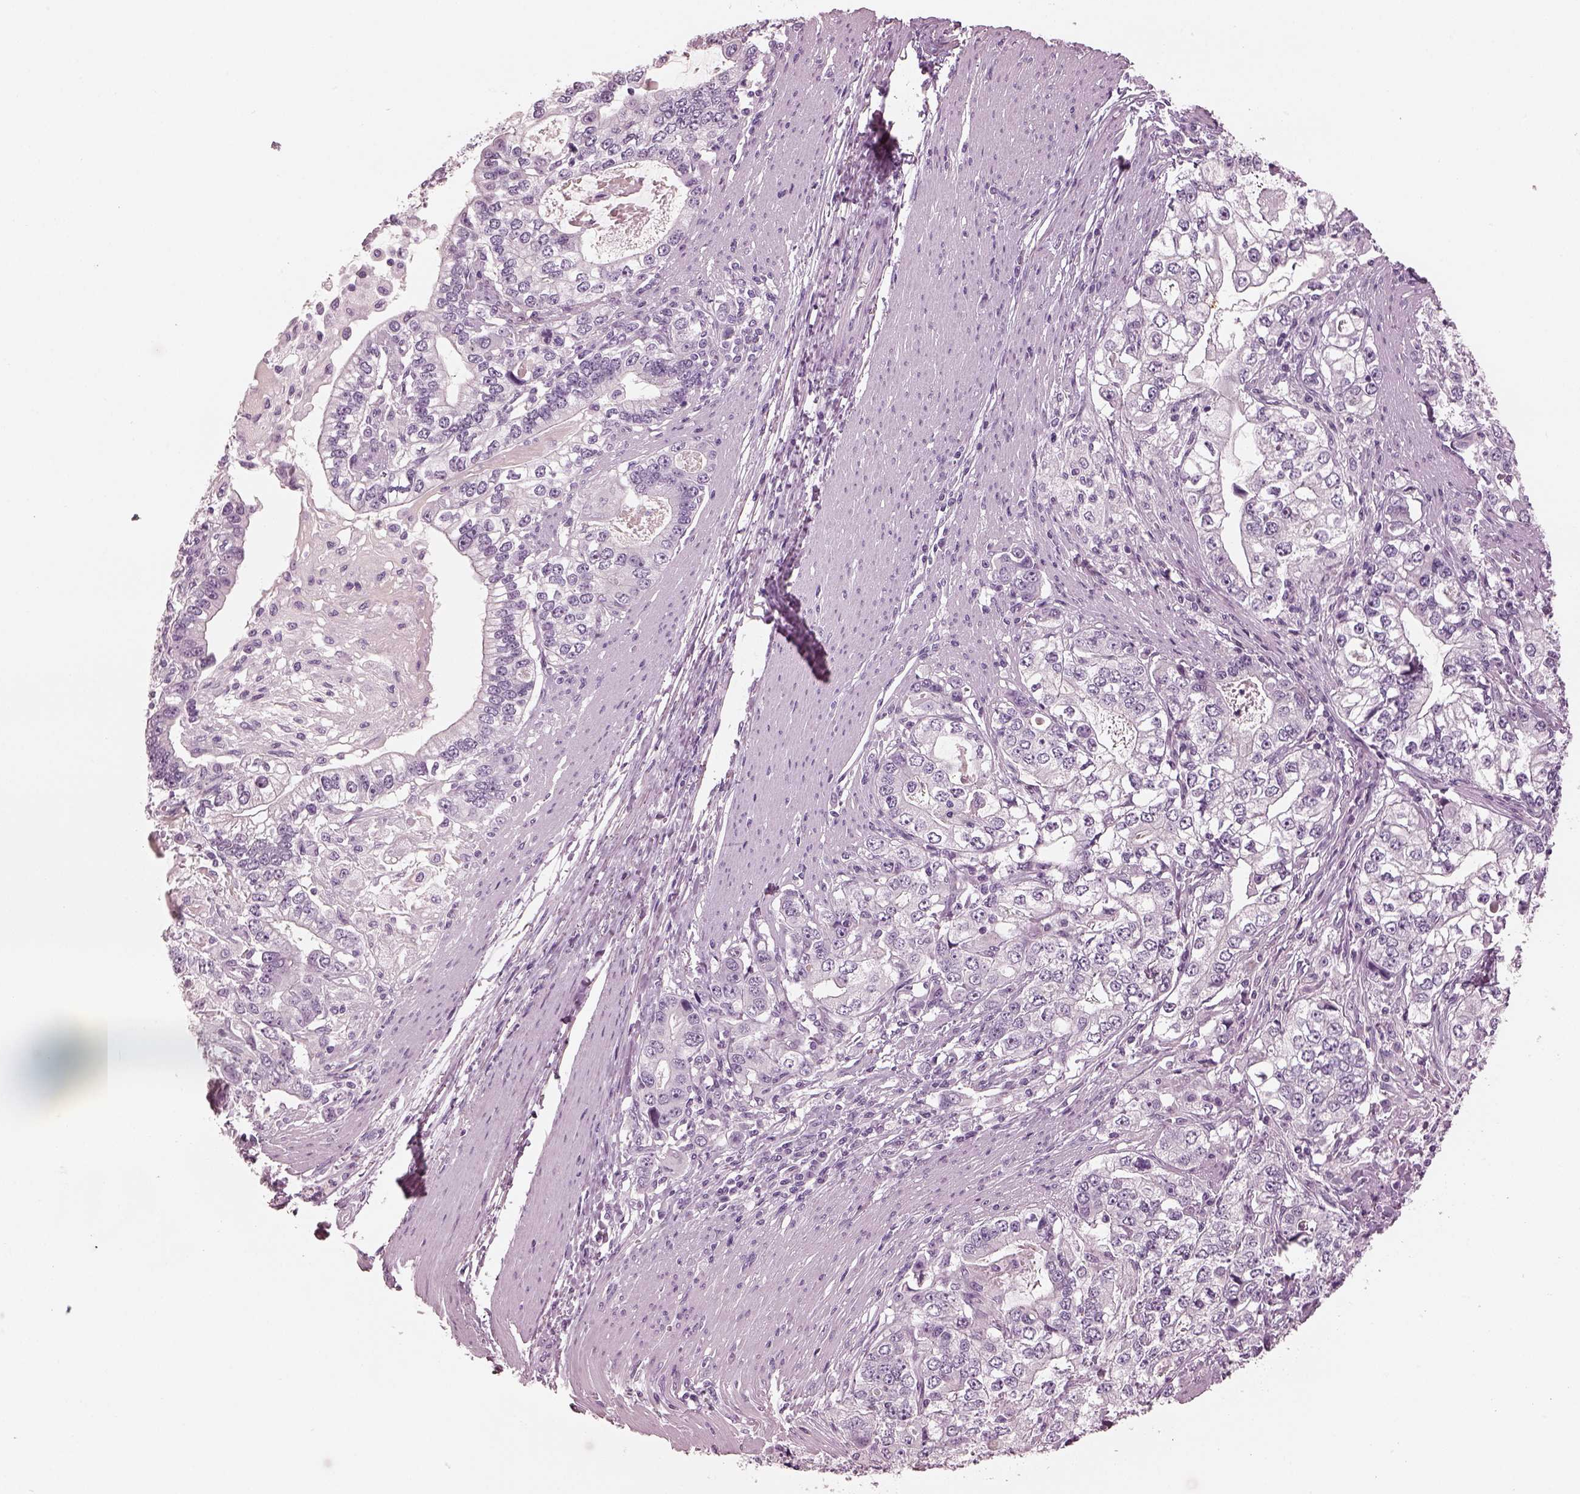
{"staining": {"intensity": "negative", "quantity": "none", "location": "none"}, "tissue": "stomach cancer", "cell_type": "Tumor cells", "image_type": "cancer", "snomed": [{"axis": "morphology", "description": "Adenocarcinoma, NOS"}, {"axis": "topography", "description": "Stomach, lower"}], "caption": "The histopathology image reveals no staining of tumor cells in stomach adenocarcinoma. The staining is performed using DAB brown chromogen with nuclei counter-stained in using hematoxylin.", "gene": "CSH1", "patient": {"sex": "female", "age": 72}}